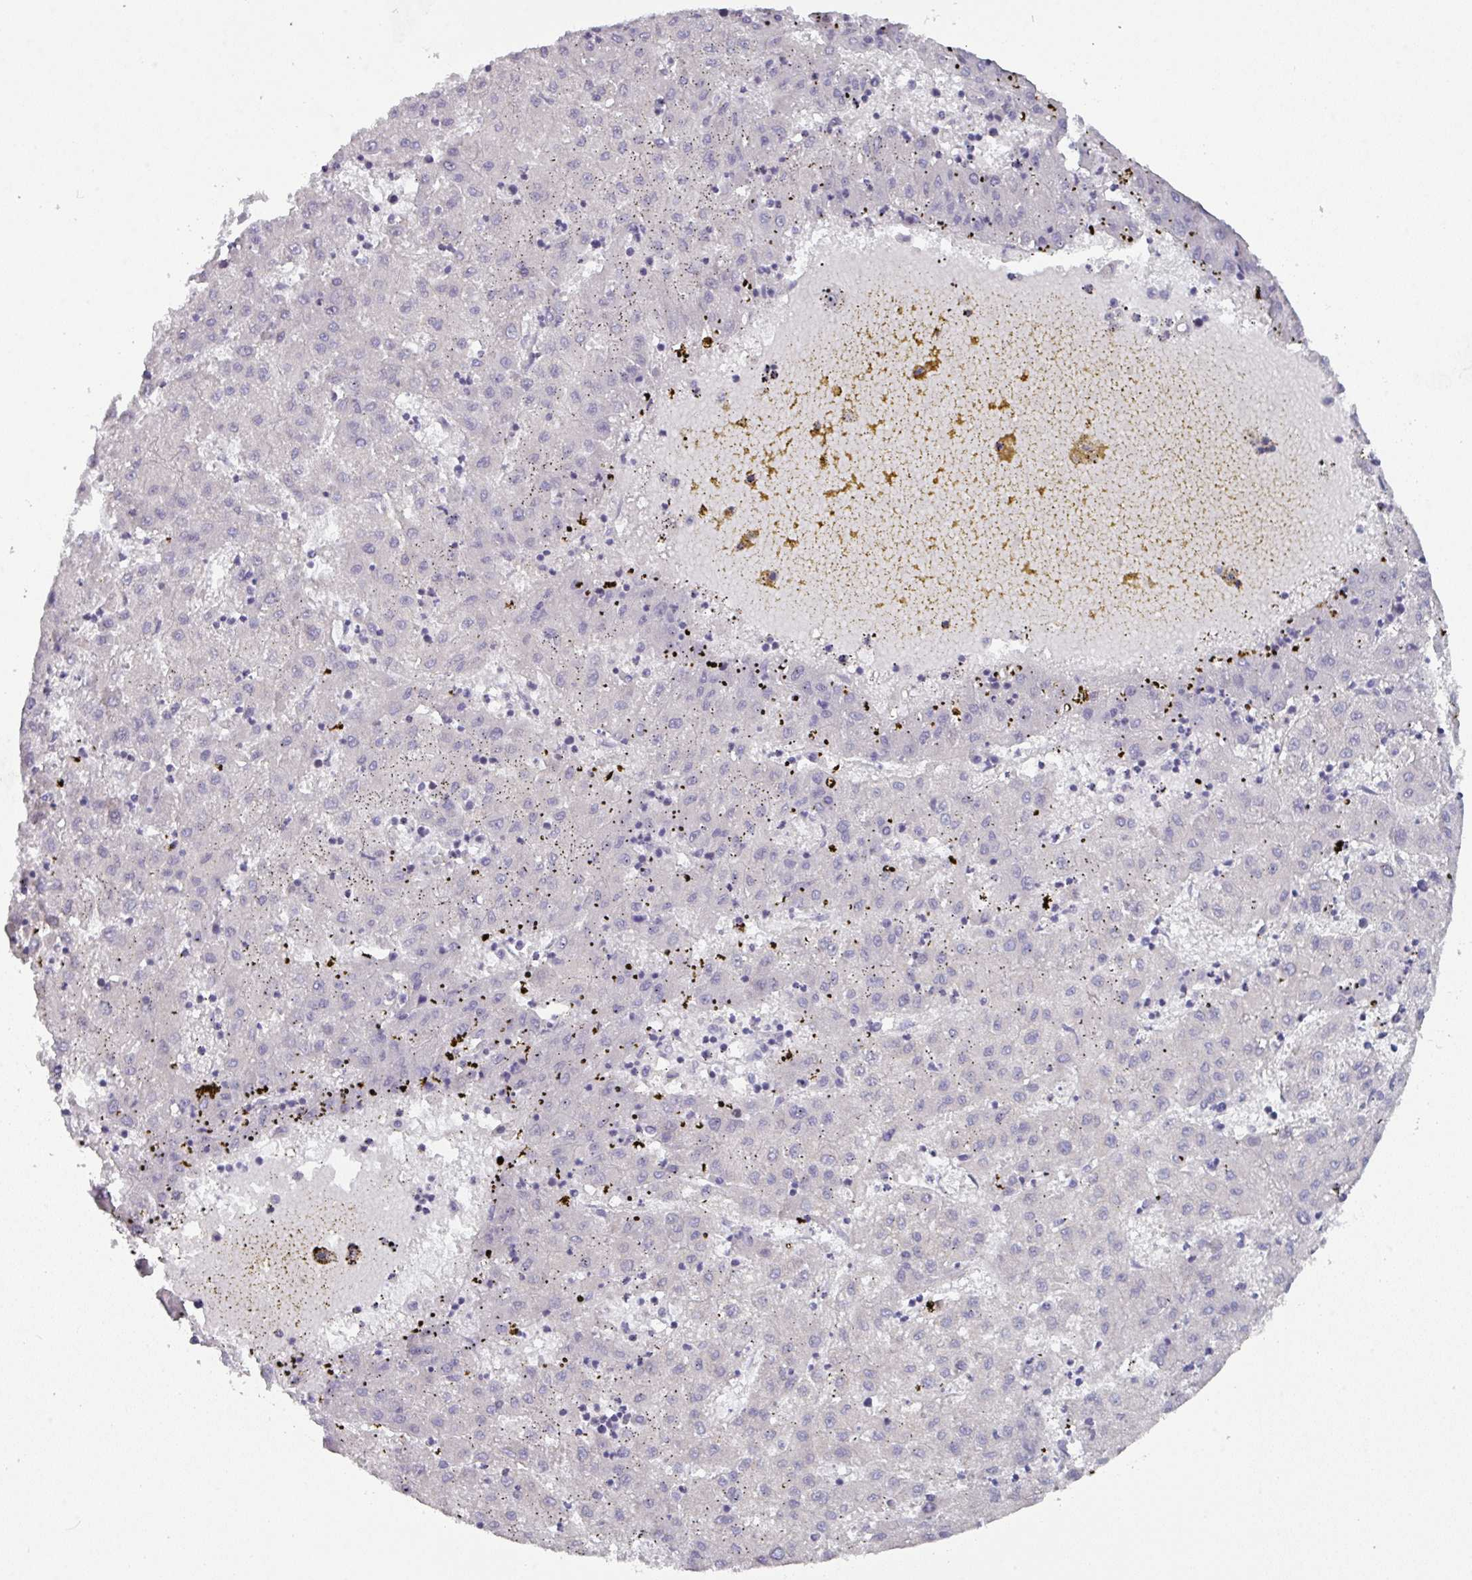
{"staining": {"intensity": "negative", "quantity": "none", "location": "none"}, "tissue": "liver cancer", "cell_type": "Tumor cells", "image_type": "cancer", "snomed": [{"axis": "morphology", "description": "Carcinoma, Hepatocellular, NOS"}, {"axis": "topography", "description": "Liver"}], "caption": "A micrograph of liver cancer (hepatocellular carcinoma) stained for a protein exhibits no brown staining in tumor cells. (DAB IHC, high magnification).", "gene": "DCAF12L2", "patient": {"sex": "male", "age": 72}}